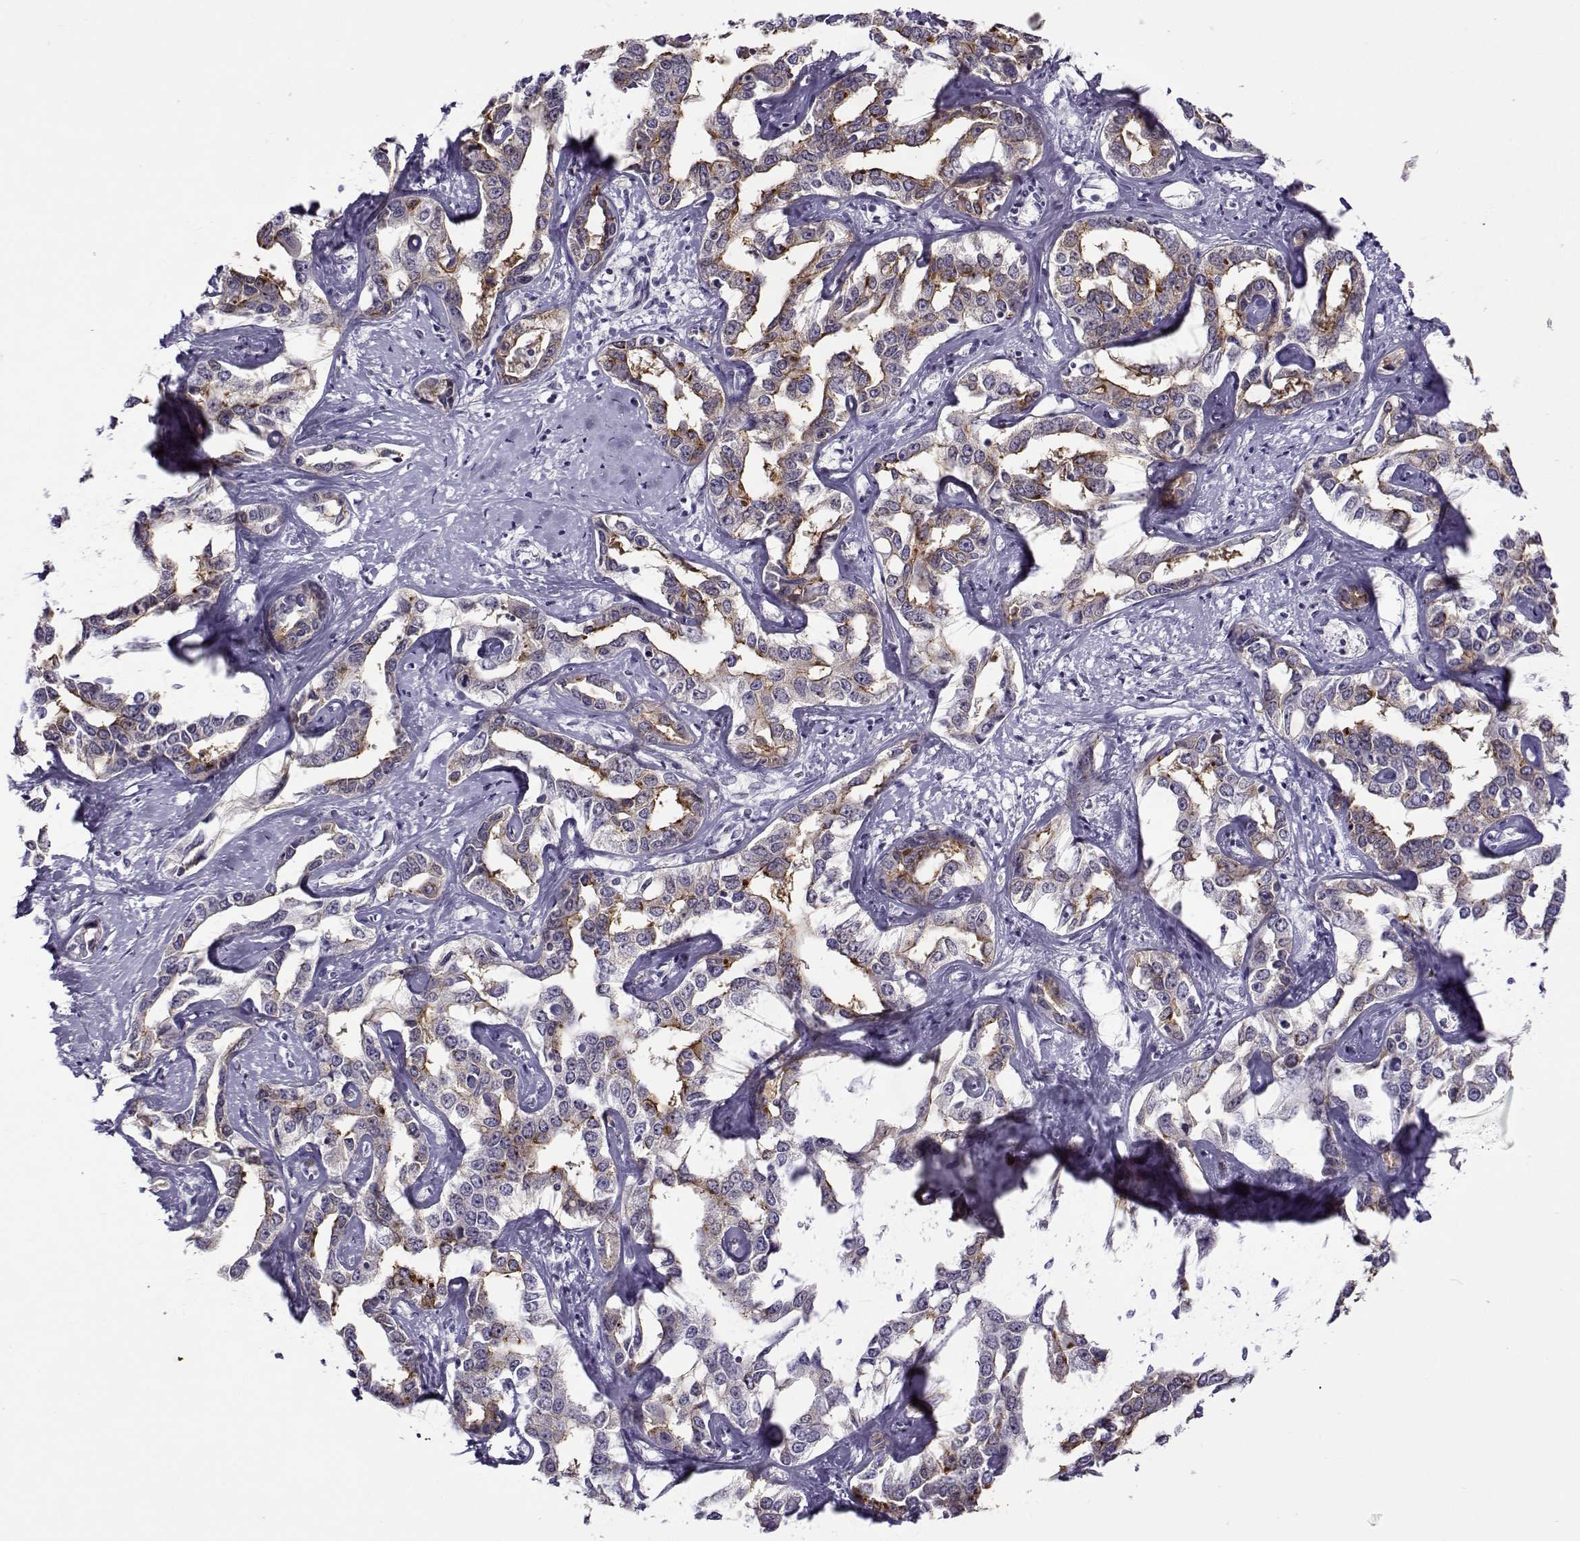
{"staining": {"intensity": "moderate", "quantity": "25%-75%", "location": "cytoplasmic/membranous"}, "tissue": "liver cancer", "cell_type": "Tumor cells", "image_type": "cancer", "snomed": [{"axis": "morphology", "description": "Cholangiocarcinoma"}, {"axis": "topography", "description": "Liver"}], "caption": "Immunohistochemical staining of human liver cholangiocarcinoma exhibits moderate cytoplasmic/membranous protein staining in about 25%-75% of tumor cells.", "gene": "BACH1", "patient": {"sex": "male", "age": 59}}